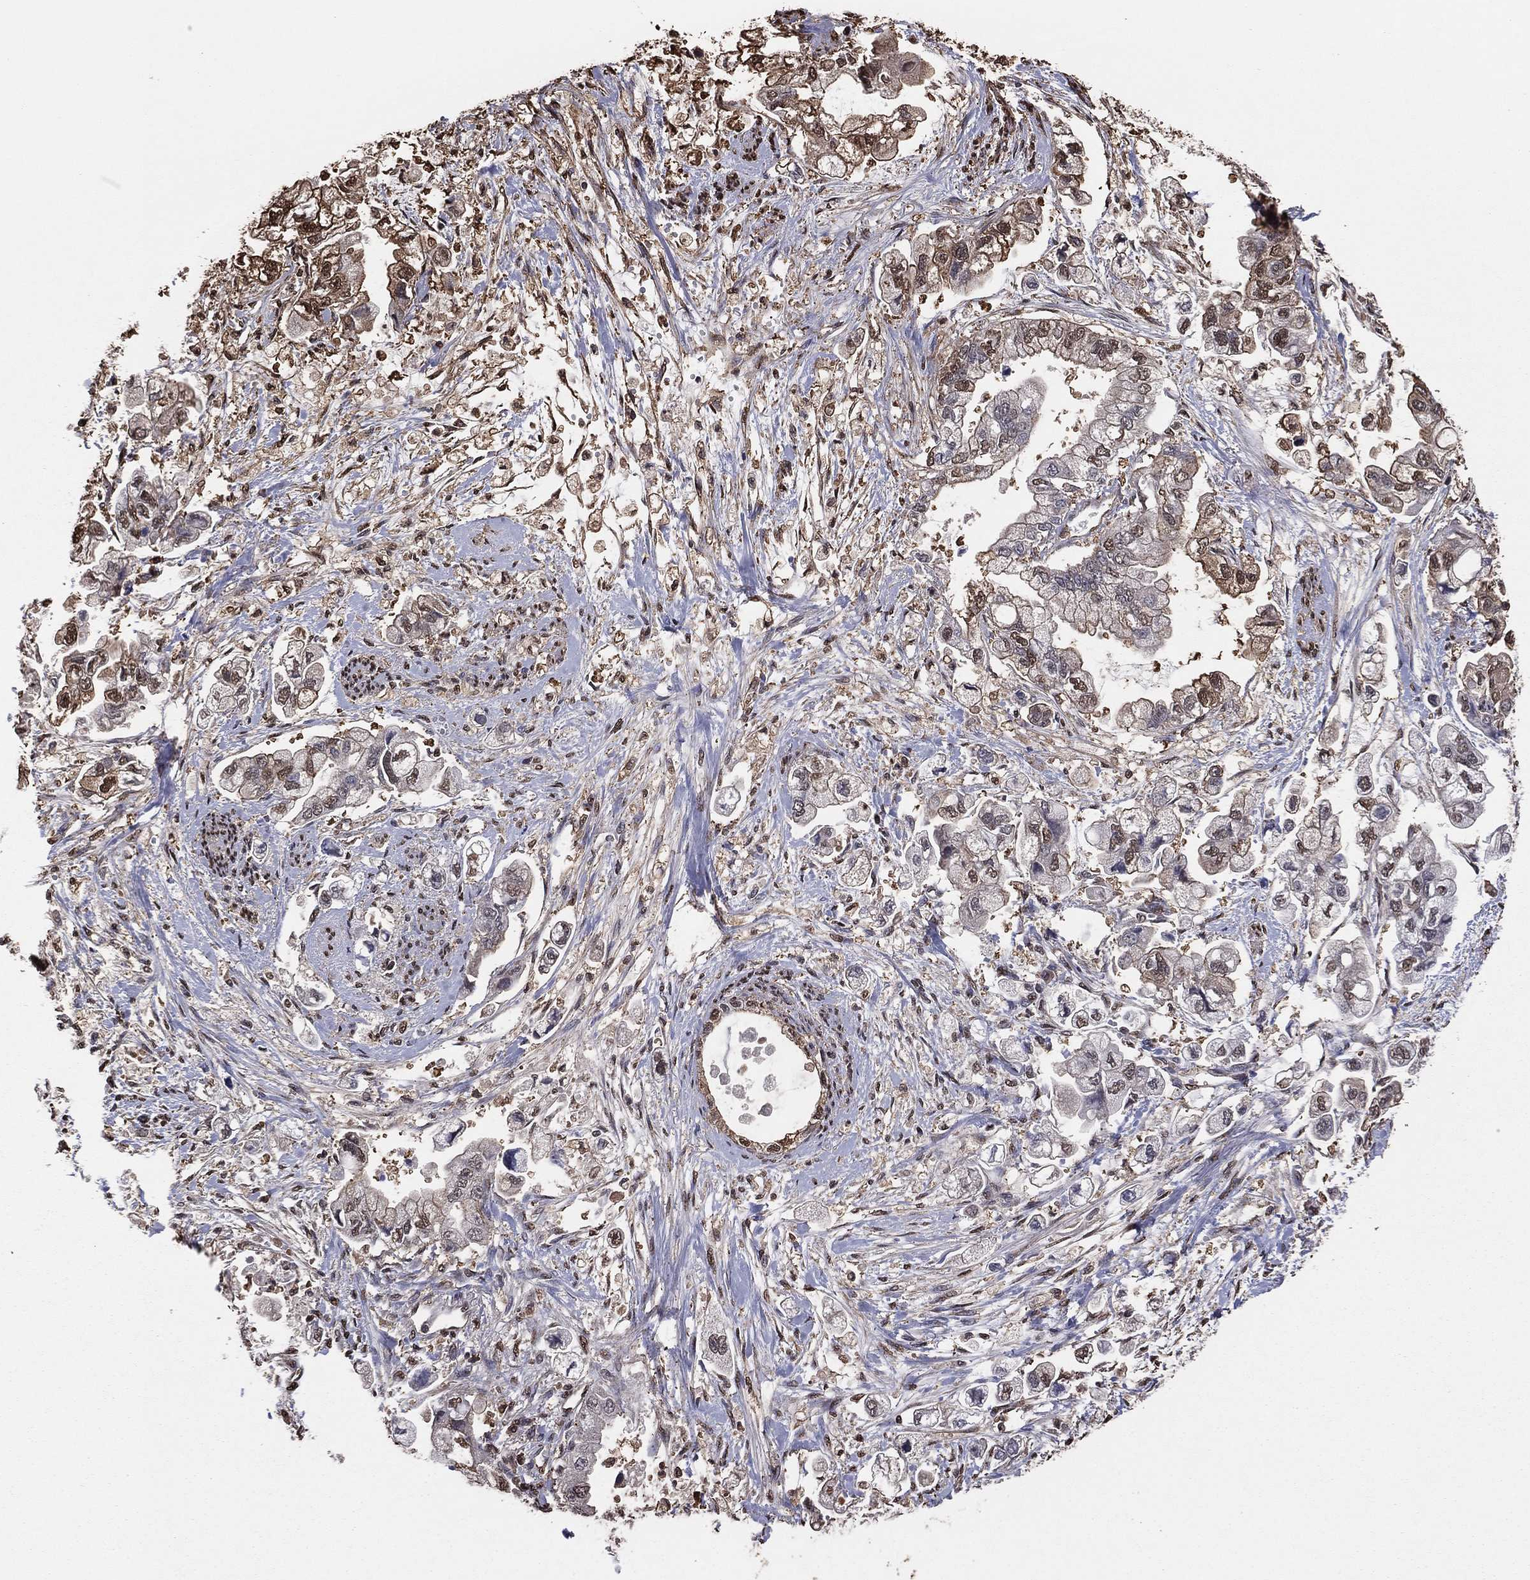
{"staining": {"intensity": "moderate", "quantity": "<25%", "location": "cytoplasmic/membranous,nuclear"}, "tissue": "stomach cancer", "cell_type": "Tumor cells", "image_type": "cancer", "snomed": [{"axis": "morphology", "description": "Normal tissue, NOS"}, {"axis": "morphology", "description": "Adenocarcinoma, NOS"}, {"axis": "topography", "description": "Stomach"}], "caption": "Human stomach adenocarcinoma stained with a protein marker demonstrates moderate staining in tumor cells.", "gene": "GAPDH", "patient": {"sex": "male", "age": 62}}